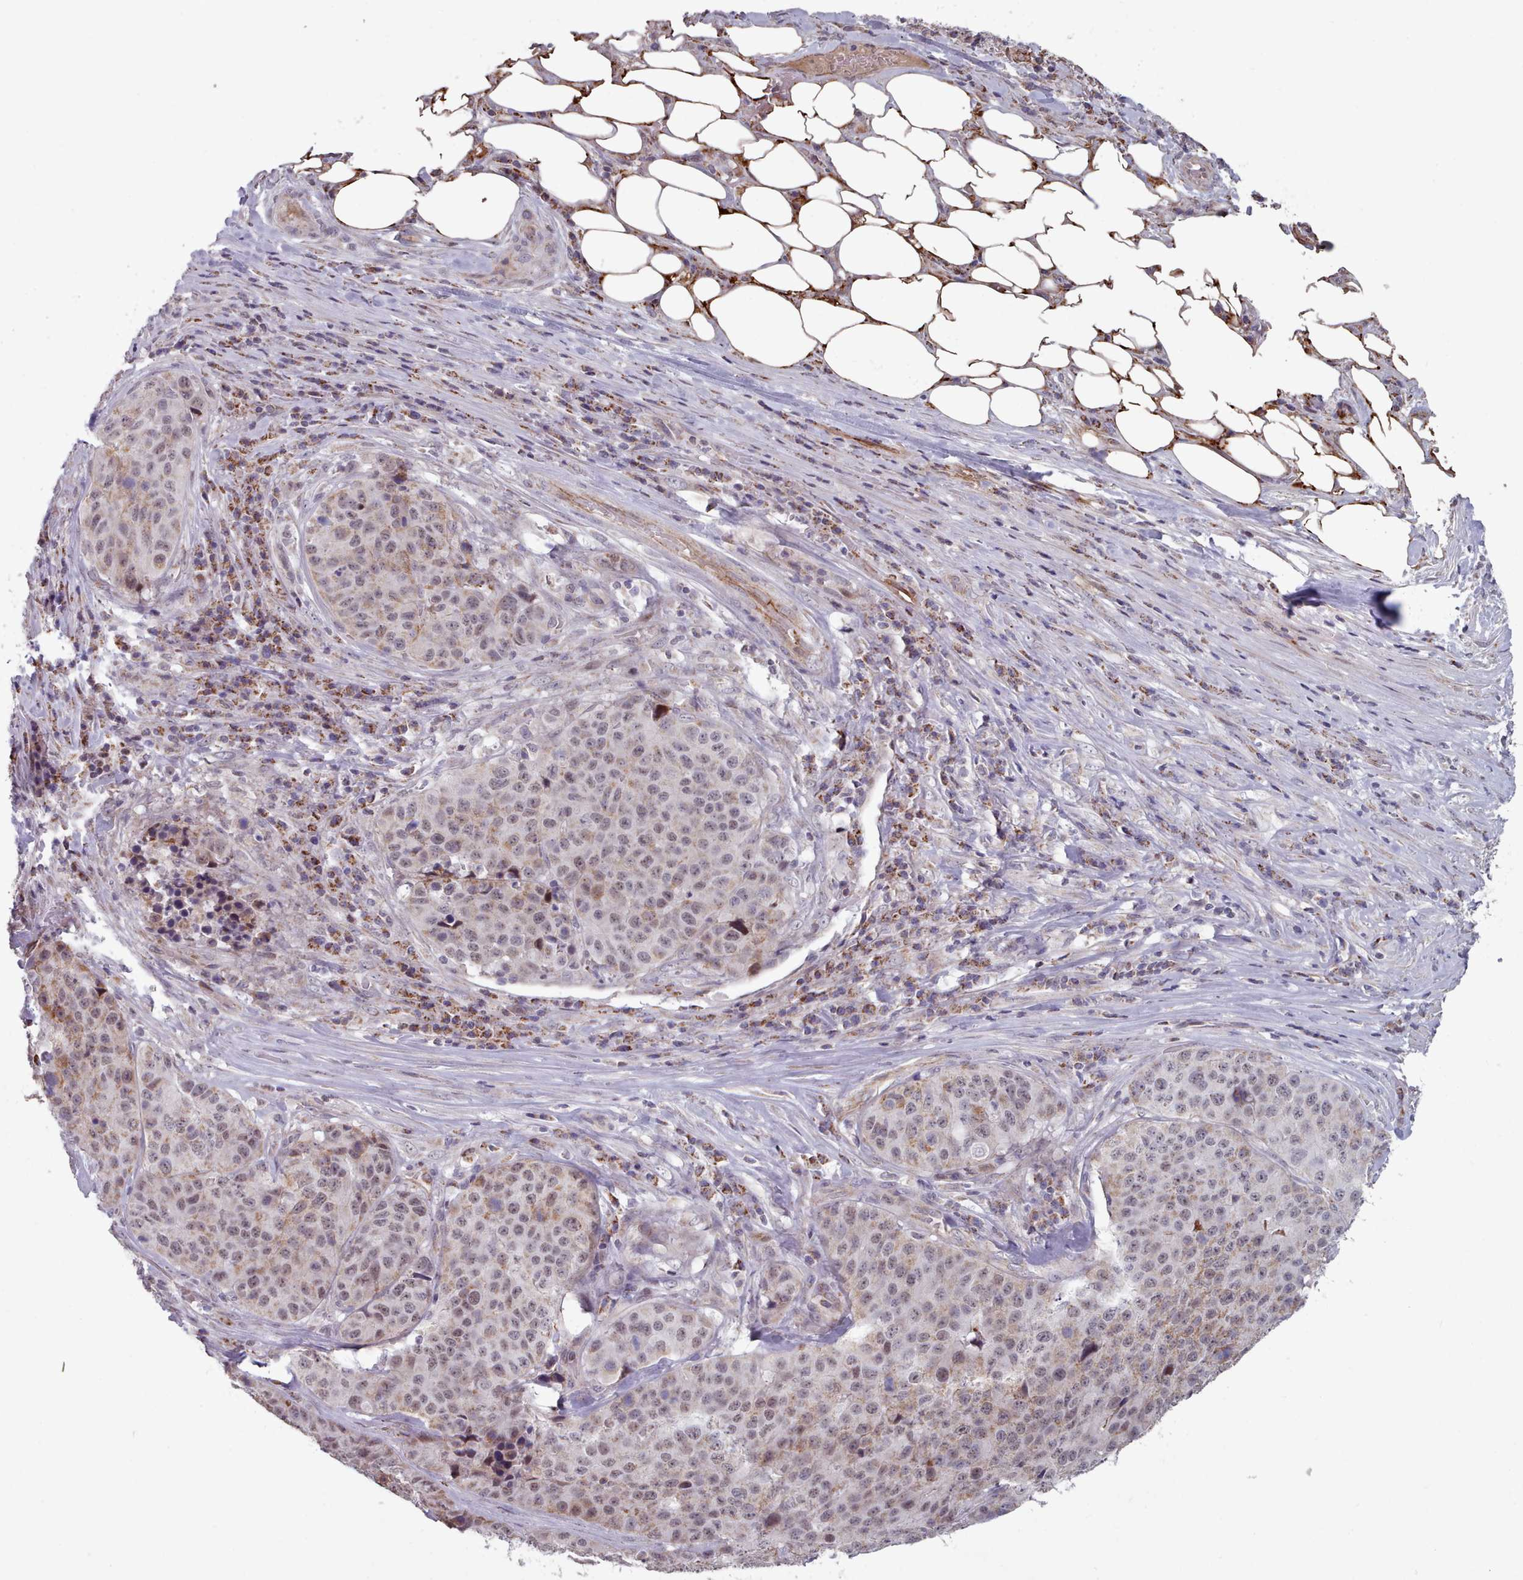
{"staining": {"intensity": "weak", "quantity": "25%-75%", "location": "cytoplasmic/membranous,nuclear"}, "tissue": "stomach cancer", "cell_type": "Tumor cells", "image_type": "cancer", "snomed": [{"axis": "morphology", "description": "Adenocarcinoma, NOS"}, {"axis": "topography", "description": "Stomach"}], "caption": "Immunohistochemical staining of human stomach adenocarcinoma reveals weak cytoplasmic/membranous and nuclear protein expression in about 25%-75% of tumor cells.", "gene": "TRARG1", "patient": {"sex": "male", "age": 71}}